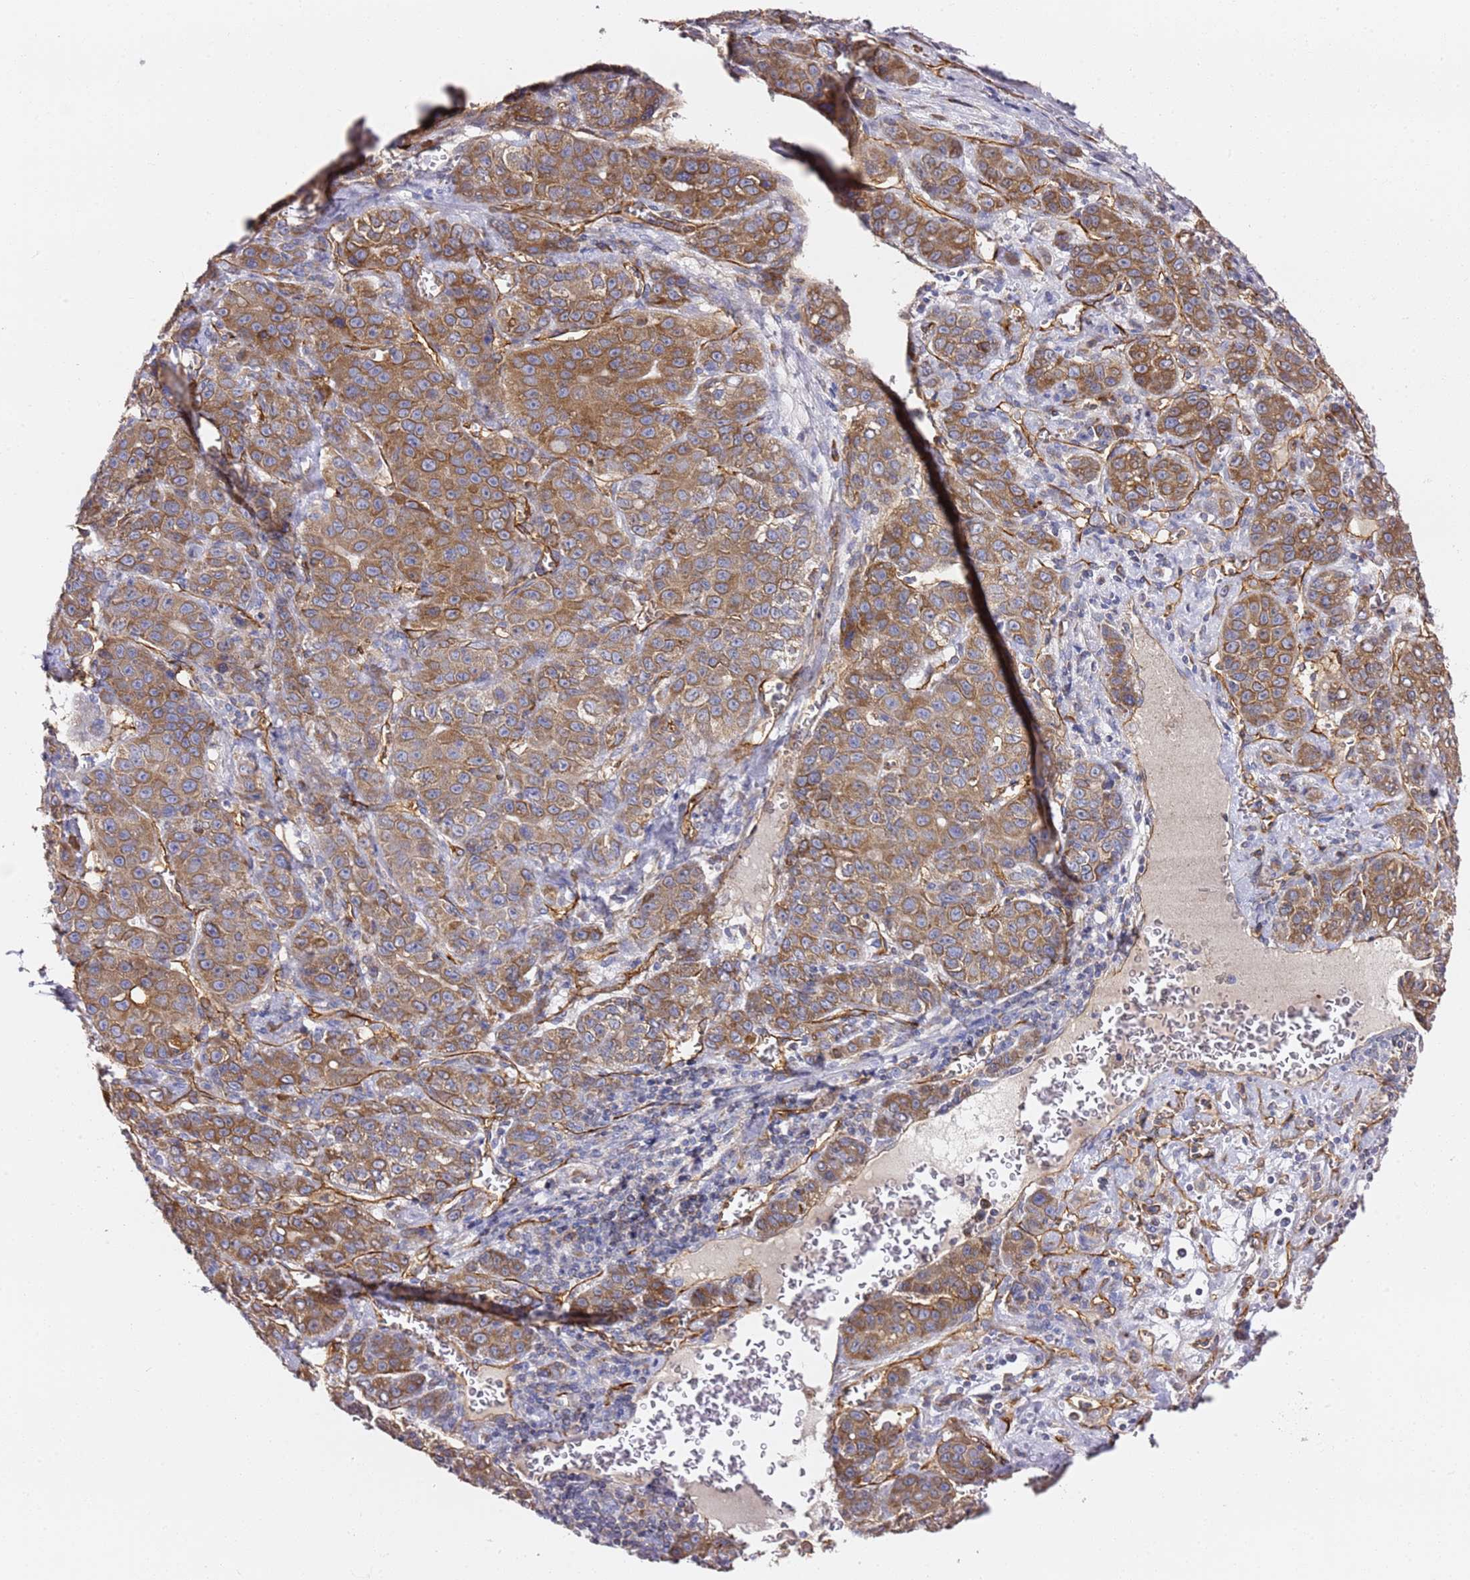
{"staining": {"intensity": "moderate", "quantity": ">75%", "location": "cytoplasmic/membranous"}, "tissue": "liver cancer", "cell_type": "Tumor cells", "image_type": "cancer", "snomed": [{"axis": "morphology", "description": "Carcinoma, Hepatocellular, NOS"}, {"axis": "topography", "description": "Liver"}], "caption": "Protein analysis of liver hepatocellular carcinoma tissue shows moderate cytoplasmic/membranous positivity in about >75% of tumor cells.", "gene": "KIF7", "patient": {"sex": "female", "age": 53}}